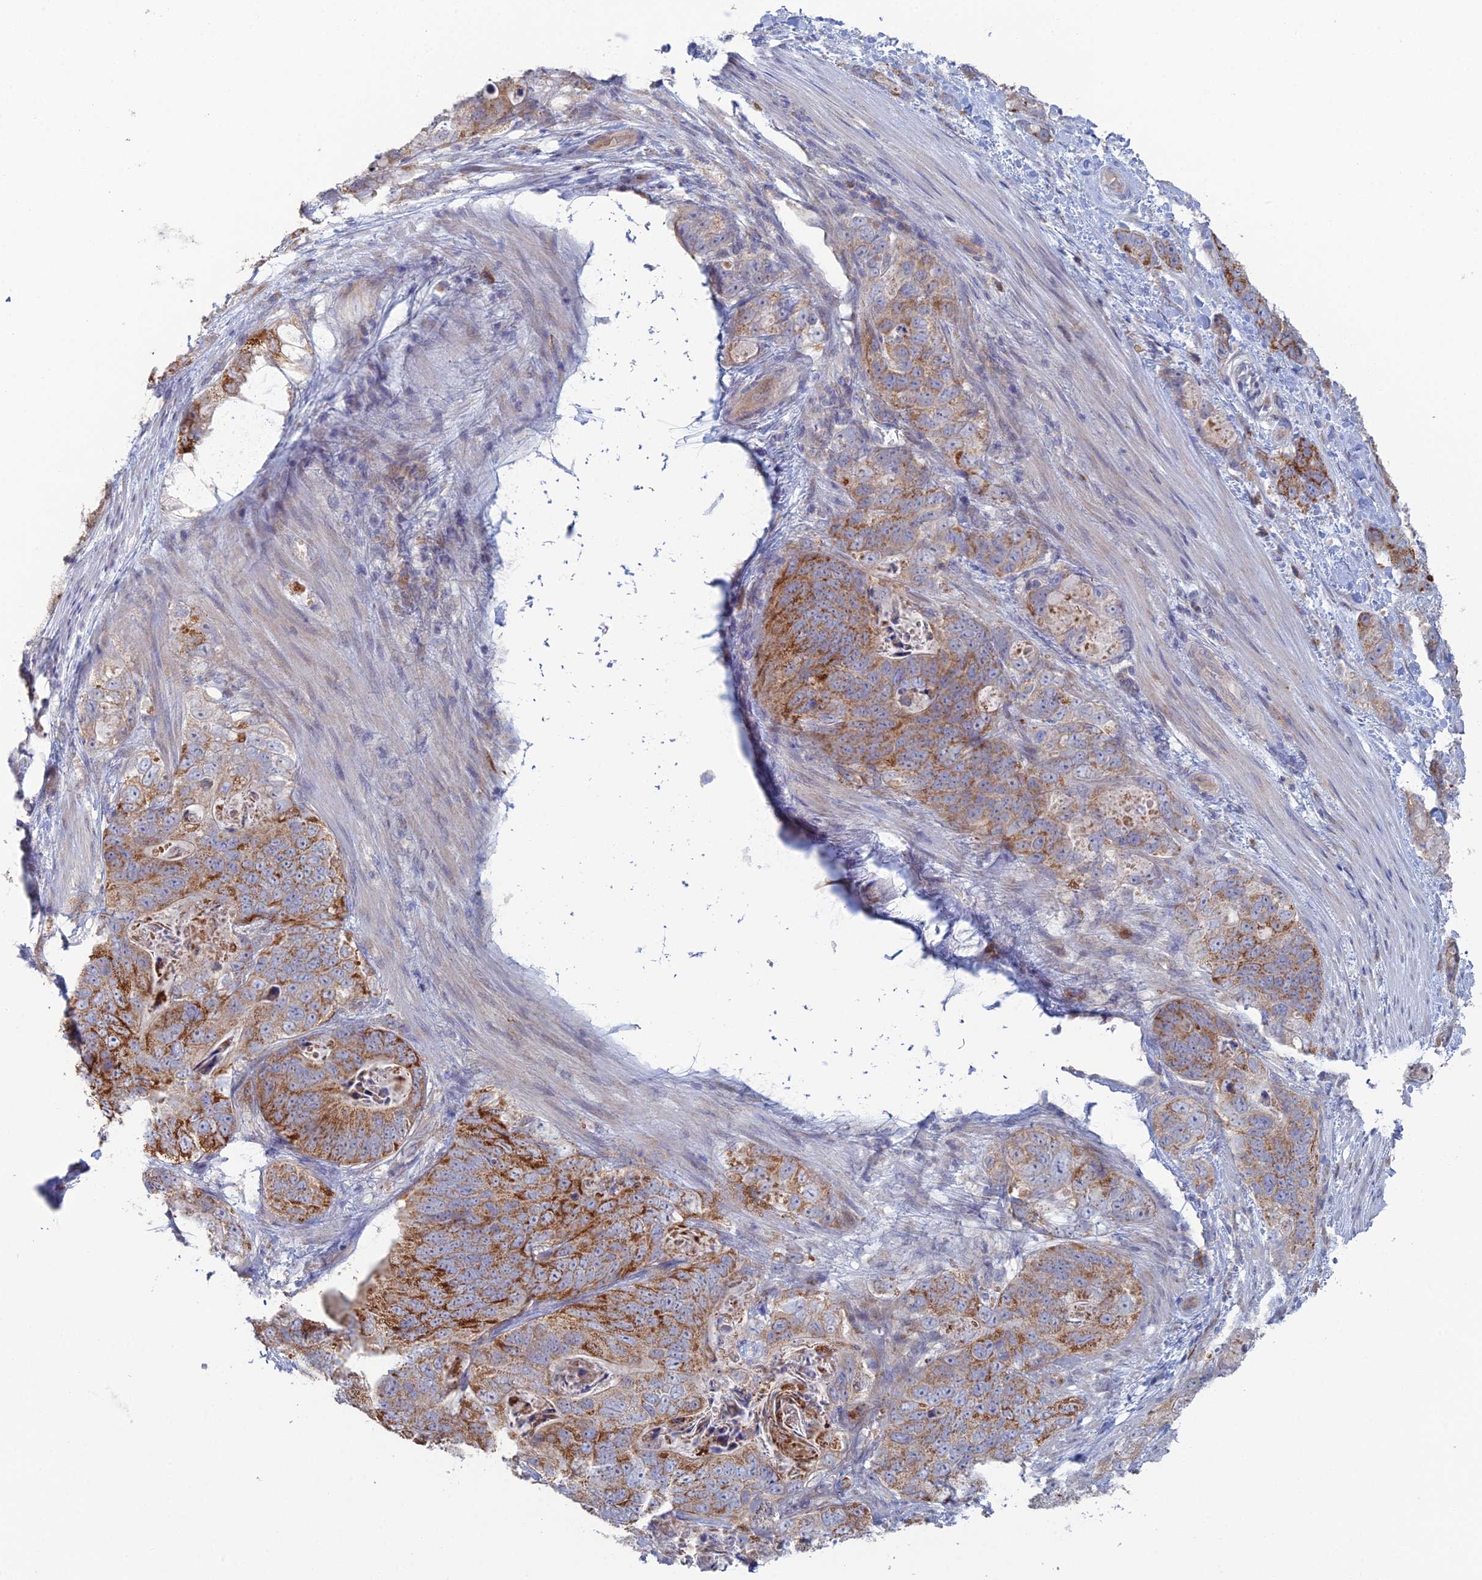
{"staining": {"intensity": "moderate", "quantity": ">75%", "location": "cytoplasmic/membranous"}, "tissue": "stomach cancer", "cell_type": "Tumor cells", "image_type": "cancer", "snomed": [{"axis": "morphology", "description": "Normal tissue, NOS"}, {"axis": "morphology", "description": "Adenocarcinoma, NOS"}, {"axis": "topography", "description": "Stomach"}], "caption": "This micrograph displays immunohistochemistry staining of human adenocarcinoma (stomach), with medium moderate cytoplasmic/membranous expression in about >75% of tumor cells.", "gene": "ARL16", "patient": {"sex": "female", "age": 89}}